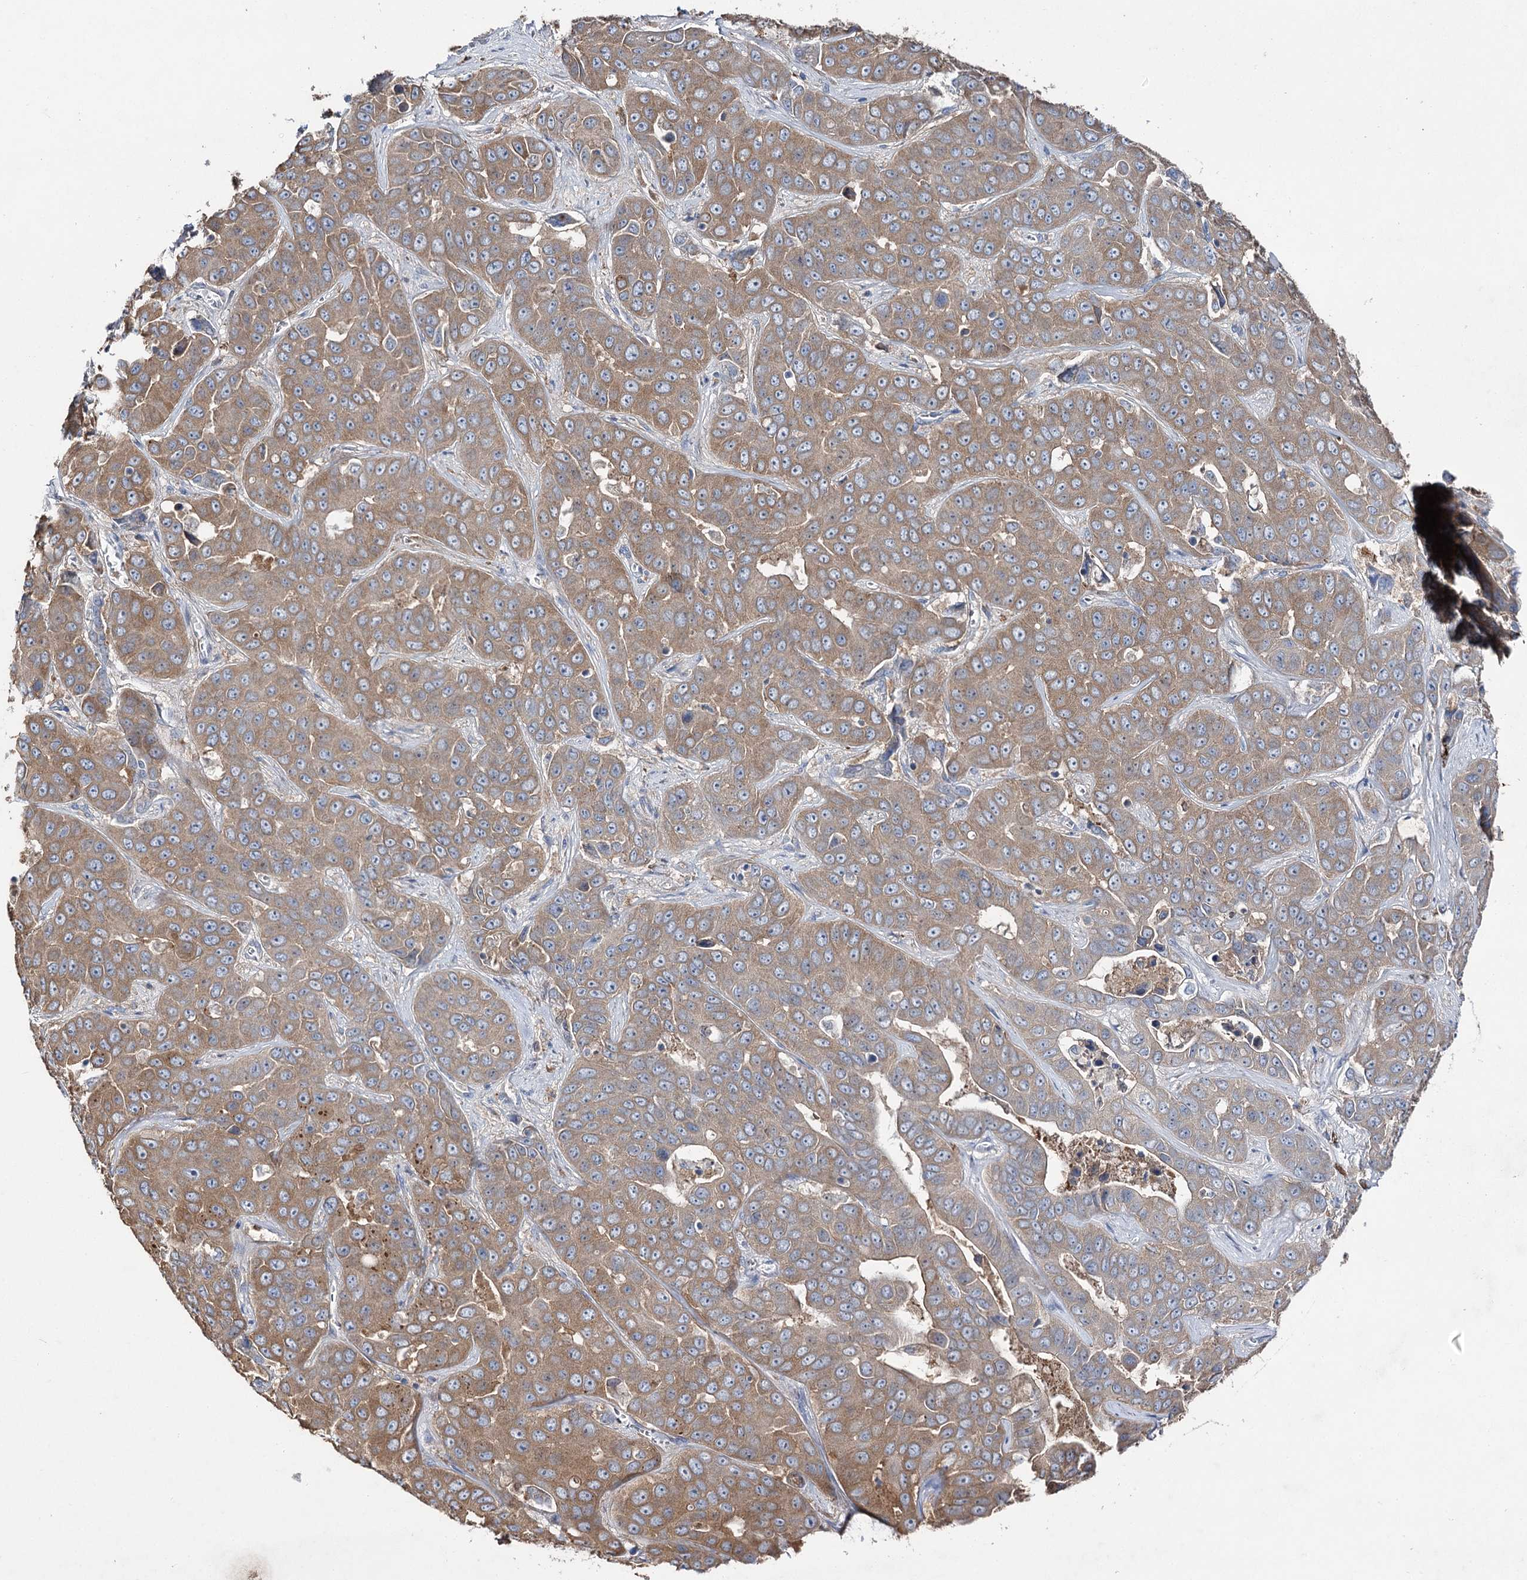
{"staining": {"intensity": "moderate", "quantity": ">75%", "location": "cytoplasmic/membranous"}, "tissue": "liver cancer", "cell_type": "Tumor cells", "image_type": "cancer", "snomed": [{"axis": "morphology", "description": "Cholangiocarcinoma"}, {"axis": "topography", "description": "Liver"}], "caption": "Immunohistochemical staining of liver cancer (cholangiocarcinoma) displays moderate cytoplasmic/membranous protein expression in about >75% of tumor cells. (Stains: DAB in brown, nuclei in blue, Microscopy: brightfield microscopy at high magnification).", "gene": "IL1RAP", "patient": {"sex": "female", "age": 52}}